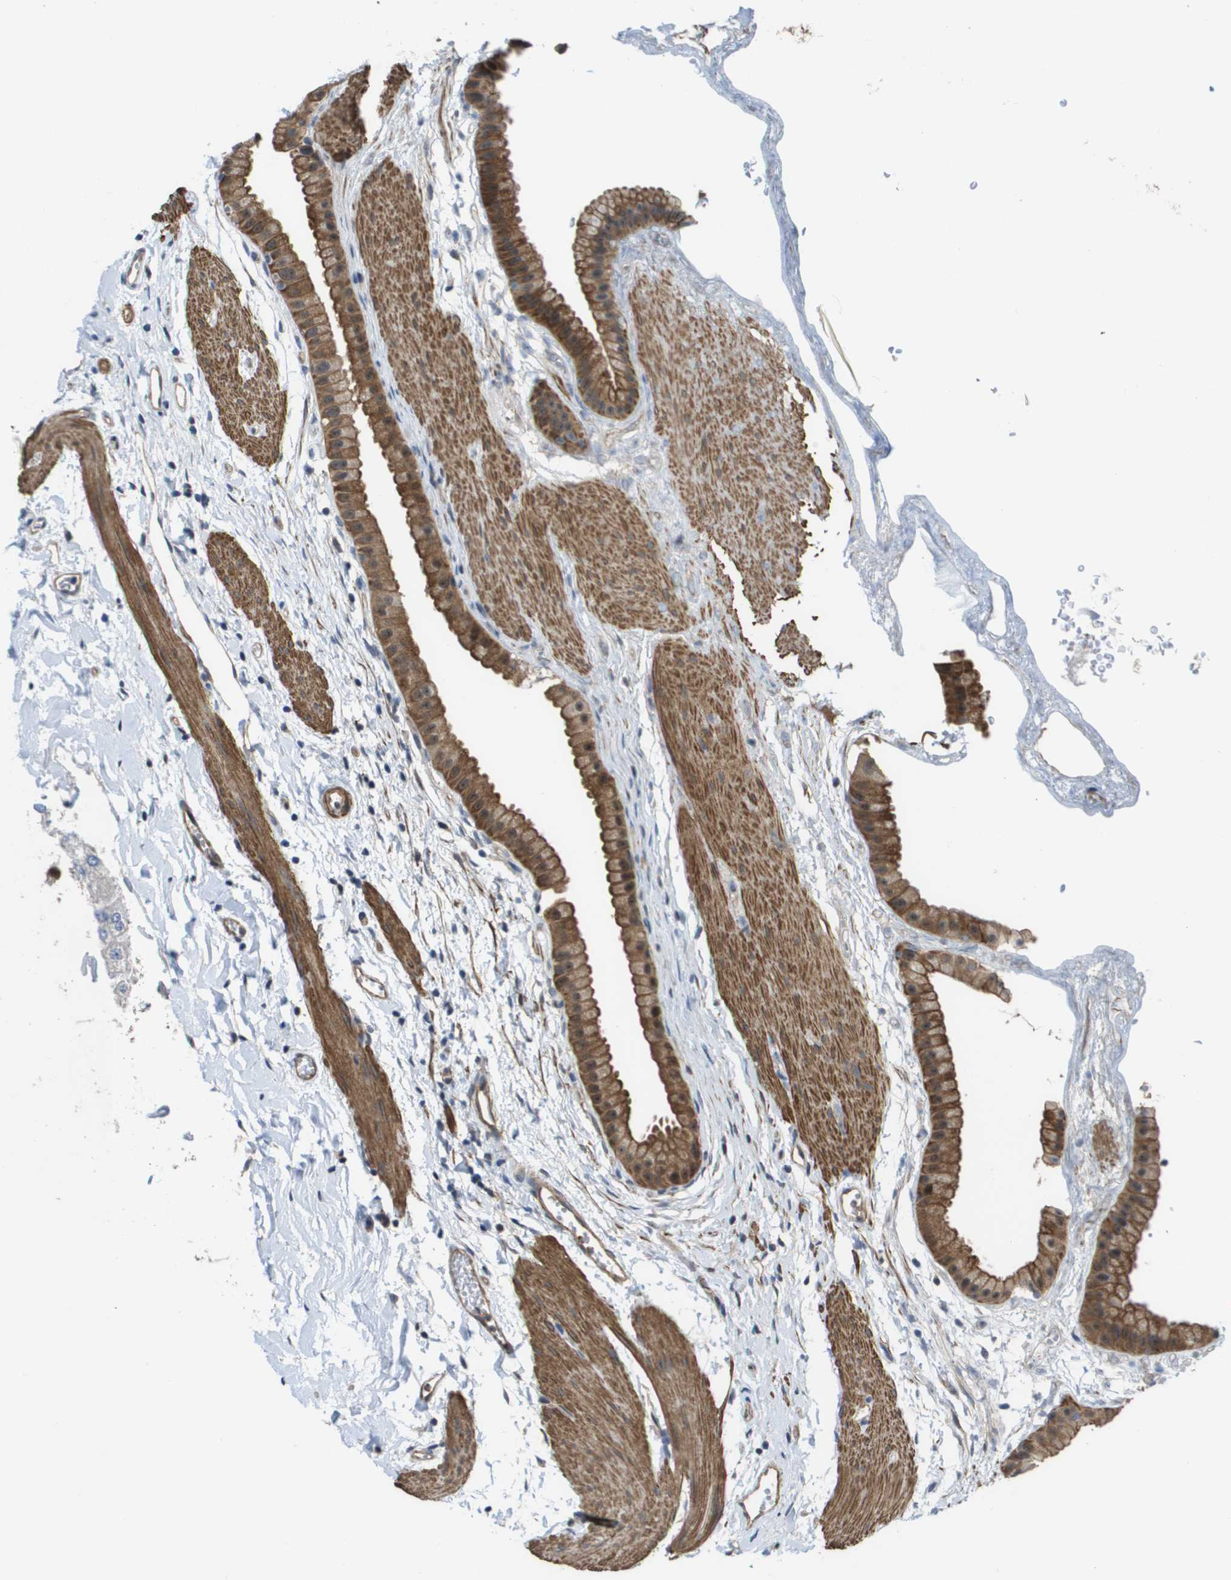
{"staining": {"intensity": "moderate", "quantity": ">75%", "location": "cytoplasmic/membranous"}, "tissue": "gallbladder", "cell_type": "Glandular cells", "image_type": "normal", "snomed": [{"axis": "morphology", "description": "Normal tissue, NOS"}, {"axis": "topography", "description": "Gallbladder"}], "caption": "A brown stain highlights moderate cytoplasmic/membranous expression of a protein in glandular cells of normal human gallbladder. (IHC, brightfield microscopy, high magnification).", "gene": "RNF112", "patient": {"sex": "female", "age": 64}}